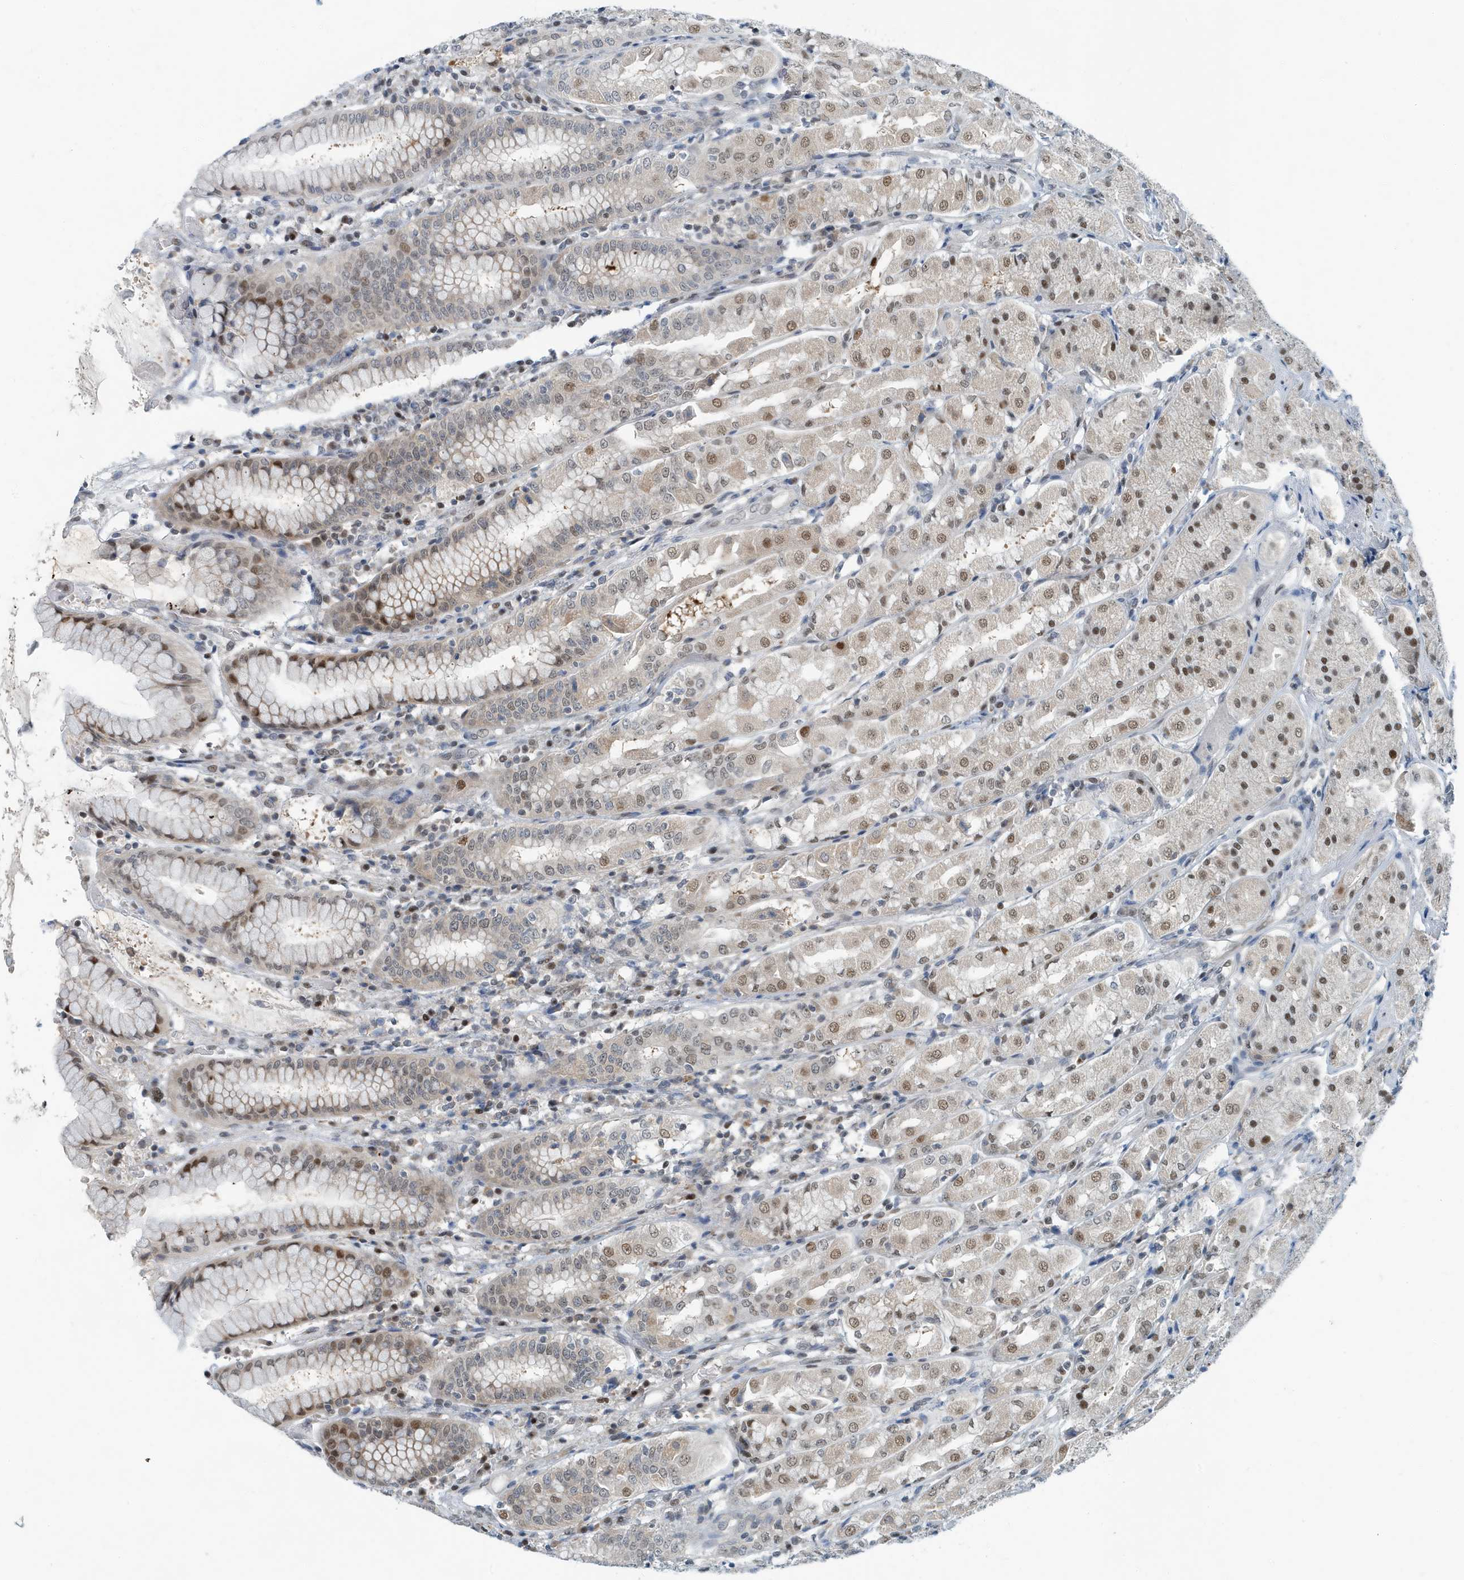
{"staining": {"intensity": "moderate", "quantity": "25%-75%", "location": "cytoplasmic/membranous,nuclear"}, "tissue": "stomach", "cell_type": "Glandular cells", "image_type": "normal", "snomed": [{"axis": "morphology", "description": "Normal tissue, NOS"}, {"axis": "topography", "description": "Stomach"}, {"axis": "topography", "description": "Stomach, lower"}], "caption": "Moderate cytoplasmic/membranous,nuclear positivity is identified in about 25%-75% of glandular cells in unremarkable stomach. Nuclei are stained in blue.", "gene": "KIF15", "patient": {"sex": "female", "age": 56}}